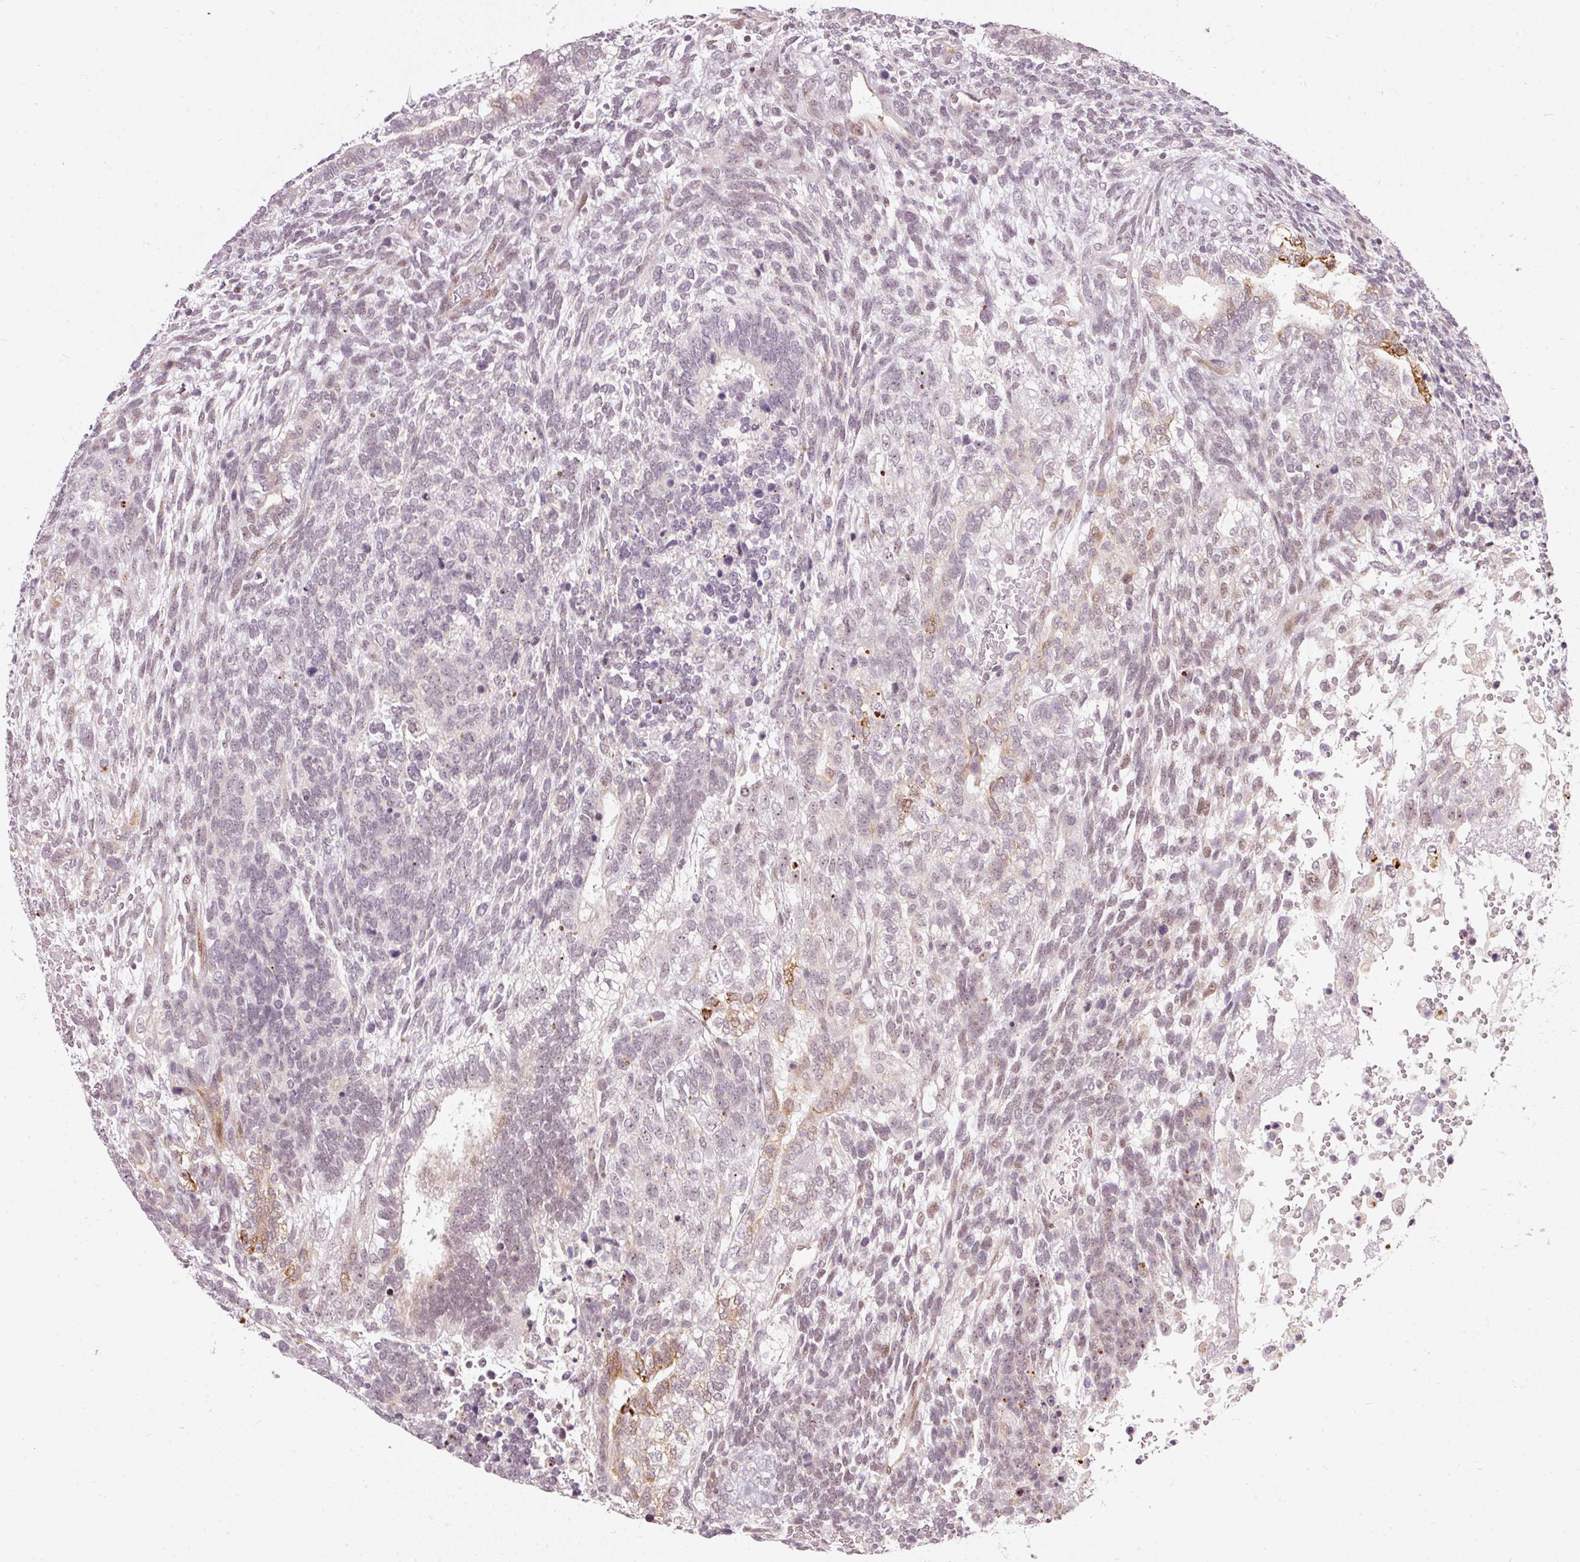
{"staining": {"intensity": "weak", "quantity": "25%-75%", "location": "nuclear"}, "tissue": "testis cancer", "cell_type": "Tumor cells", "image_type": "cancer", "snomed": [{"axis": "morphology", "description": "Carcinoma, Embryonal, NOS"}, {"axis": "topography", "description": "Testis"}], "caption": "Brown immunohistochemical staining in human testis cancer (embryonal carcinoma) shows weak nuclear expression in about 25%-75% of tumor cells.", "gene": "MXRA8", "patient": {"sex": "male", "age": 23}}